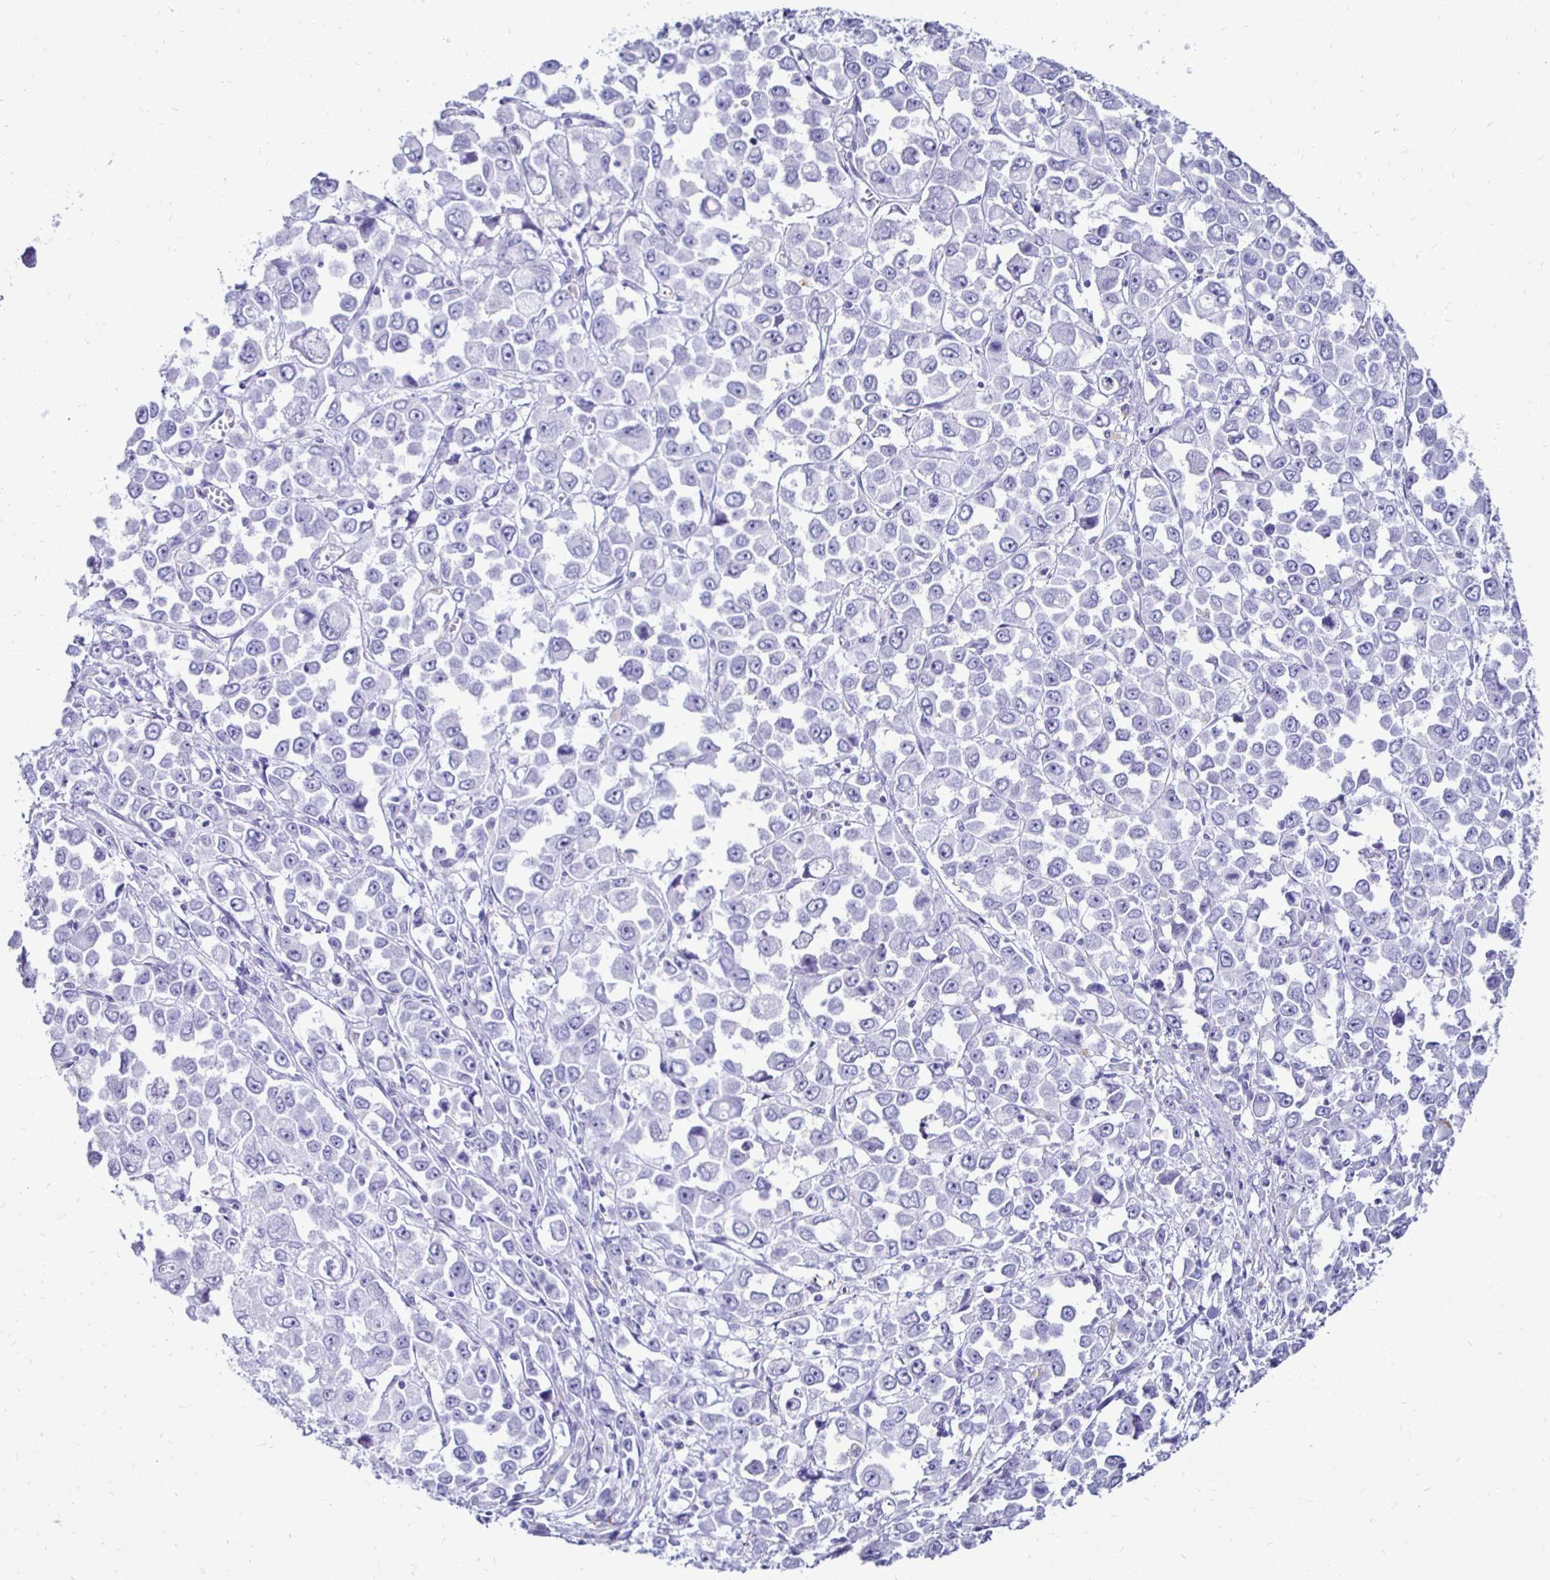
{"staining": {"intensity": "negative", "quantity": "none", "location": "none"}, "tissue": "stomach cancer", "cell_type": "Tumor cells", "image_type": "cancer", "snomed": [{"axis": "morphology", "description": "Adenocarcinoma, NOS"}, {"axis": "topography", "description": "Stomach, upper"}], "caption": "Immunohistochemical staining of human adenocarcinoma (stomach) reveals no significant staining in tumor cells.", "gene": "CST5", "patient": {"sex": "male", "age": 70}}